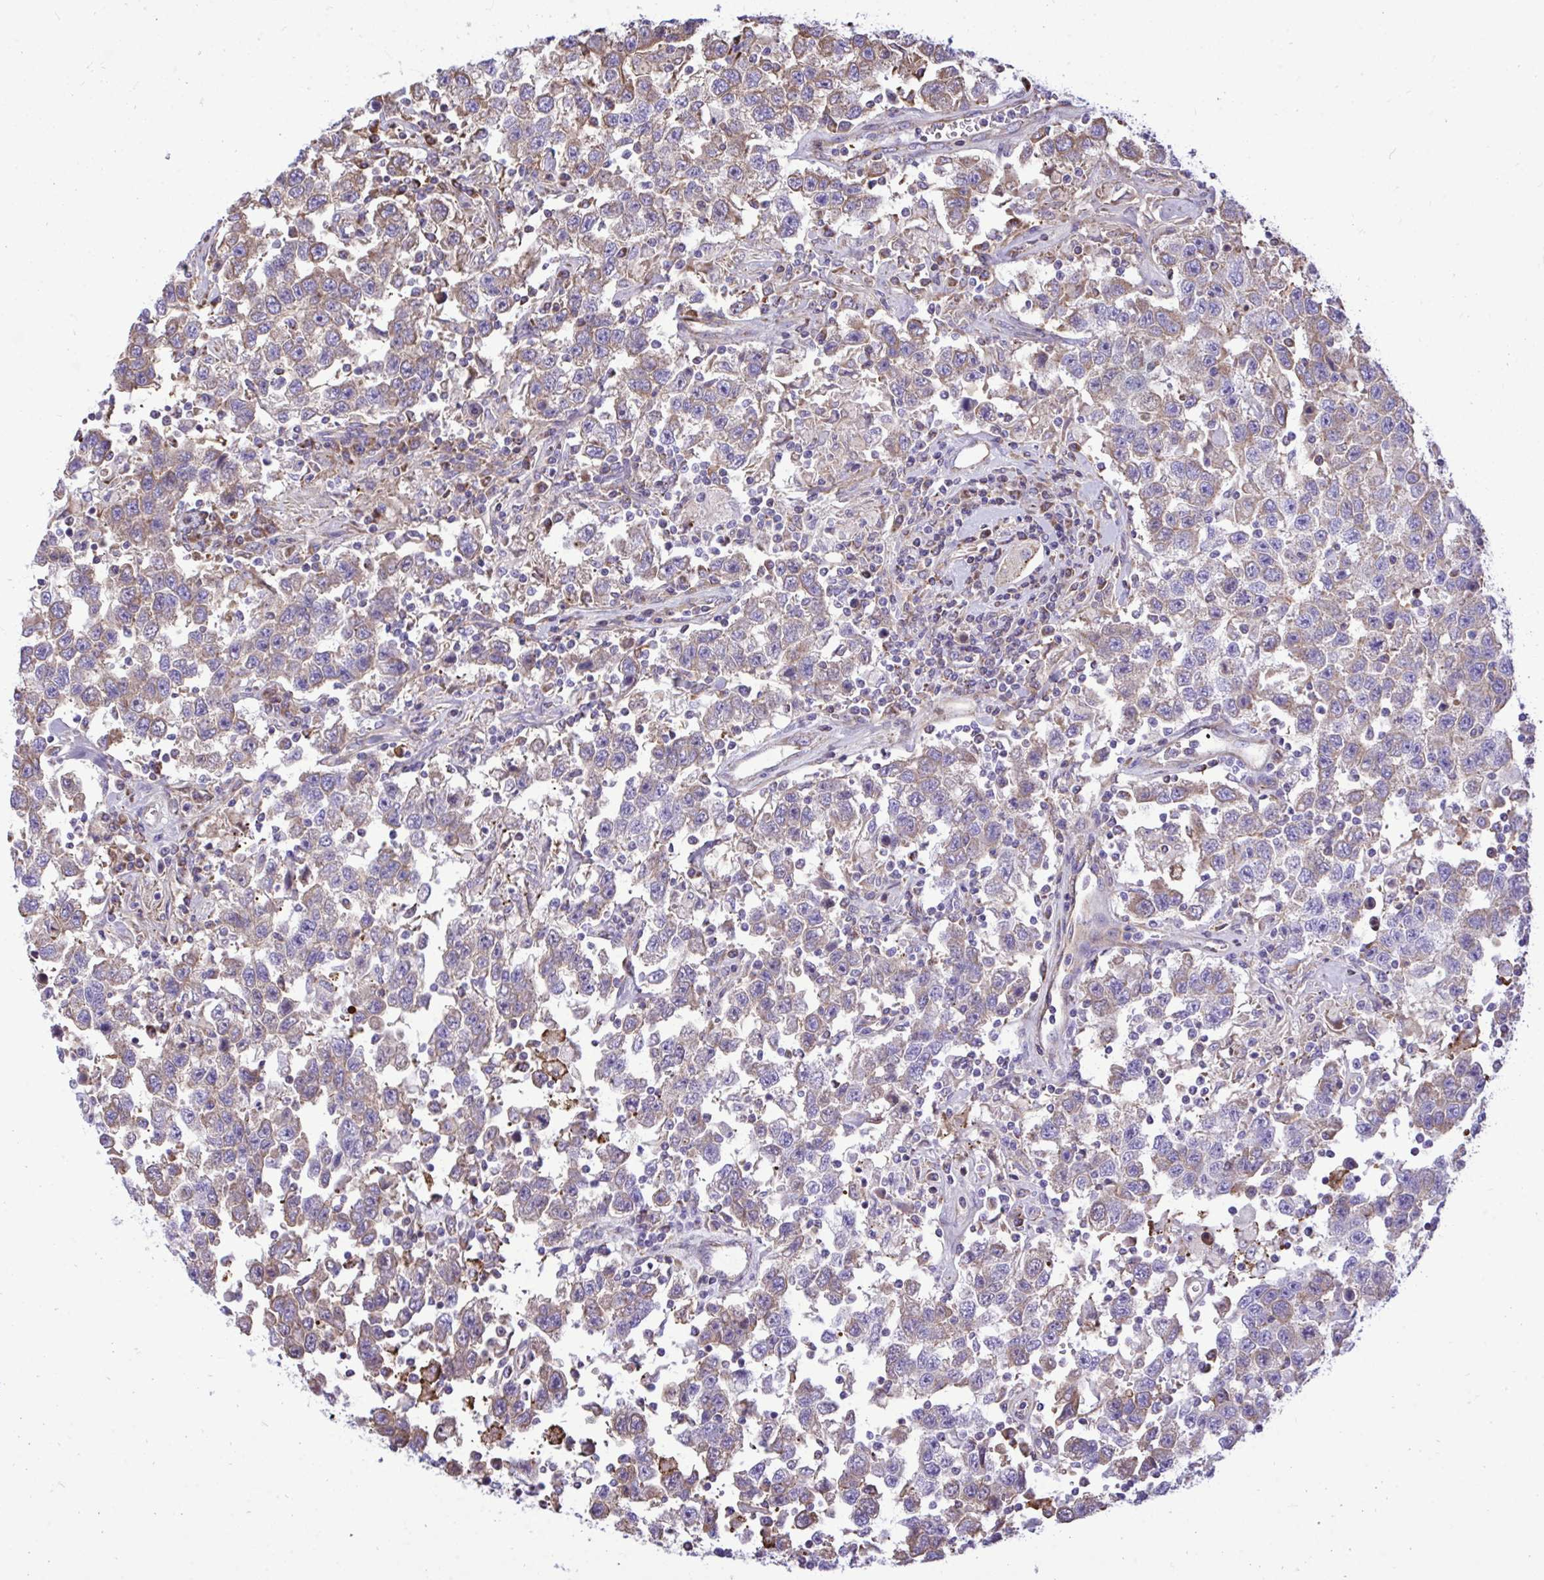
{"staining": {"intensity": "weak", "quantity": ">75%", "location": "cytoplasmic/membranous"}, "tissue": "testis cancer", "cell_type": "Tumor cells", "image_type": "cancer", "snomed": [{"axis": "morphology", "description": "Seminoma, NOS"}, {"axis": "topography", "description": "Testis"}], "caption": "The histopathology image displays a brown stain indicating the presence of a protein in the cytoplasmic/membranous of tumor cells in seminoma (testis). The protein is stained brown, and the nuclei are stained in blue (DAB (3,3'-diaminobenzidine) IHC with brightfield microscopy, high magnification).", "gene": "ATP13A2", "patient": {"sex": "male", "age": 41}}